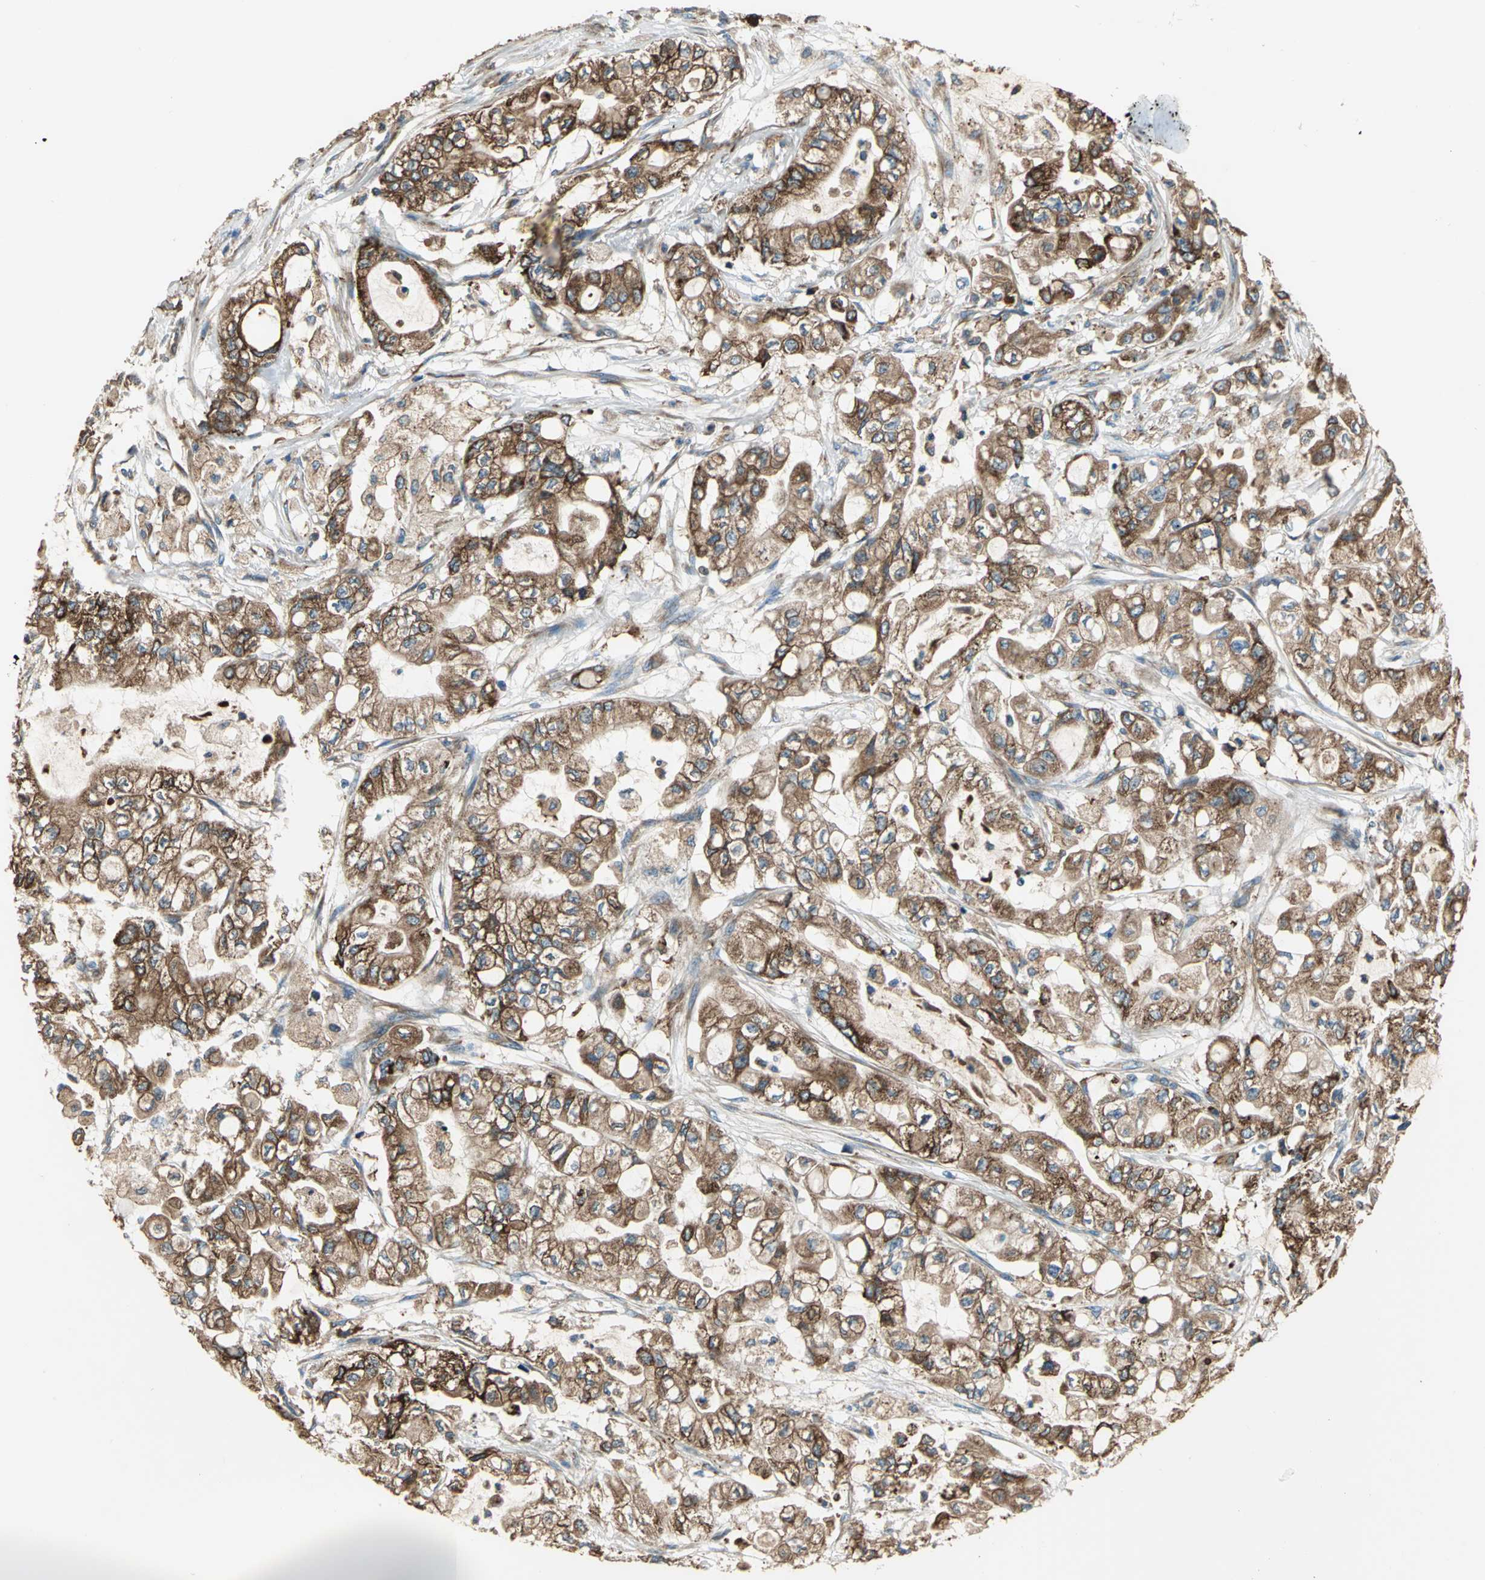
{"staining": {"intensity": "moderate", "quantity": ">75%", "location": "cytoplasmic/membranous"}, "tissue": "pancreatic cancer", "cell_type": "Tumor cells", "image_type": "cancer", "snomed": [{"axis": "morphology", "description": "Adenocarcinoma, NOS"}, {"axis": "topography", "description": "Pancreas"}], "caption": "Immunohistochemical staining of pancreatic cancer exhibits medium levels of moderate cytoplasmic/membranous protein positivity in approximately >75% of tumor cells.", "gene": "PDIA4", "patient": {"sex": "male", "age": 79}}